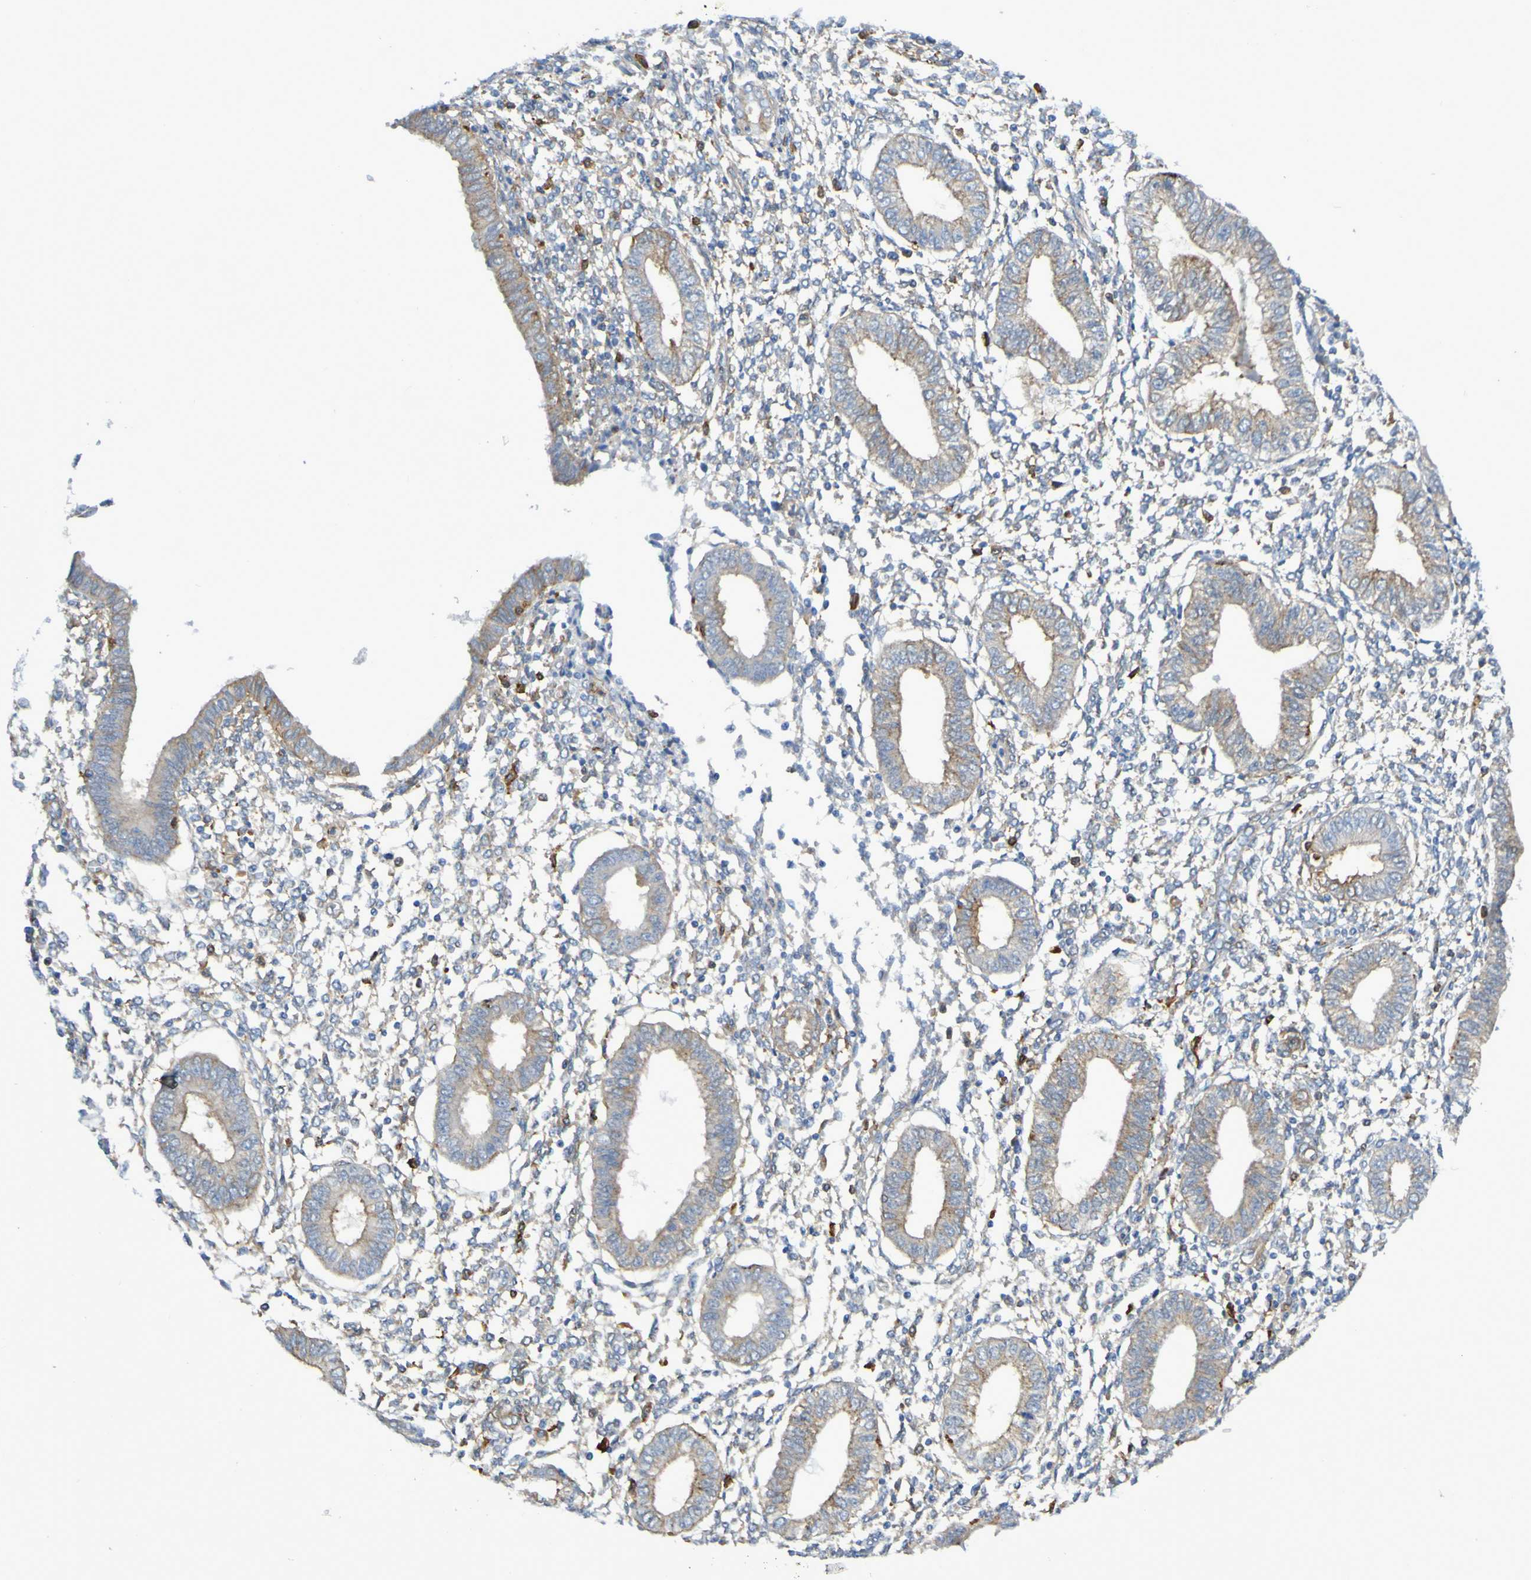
{"staining": {"intensity": "weak", "quantity": "<25%", "location": "cytoplasmic/membranous"}, "tissue": "endometrium", "cell_type": "Cells in endometrial stroma", "image_type": "normal", "snomed": [{"axis": "morphology", "description": "Normal tissue, NOS"}, {"axis": "topography", "description": "Endometrium"}], "caption": "Protein analysis of benign endometrium displays no significant staining in cells in endometrial stroma. Brightfield microscopy of immunohistochemistry stained with DAB (3,3'-diaminobenzidine) (brown) and hematoxylin (blue), captured at high magnification.", "gene": "SCRG1", "patient": {"sex": "female", "age": 50}}